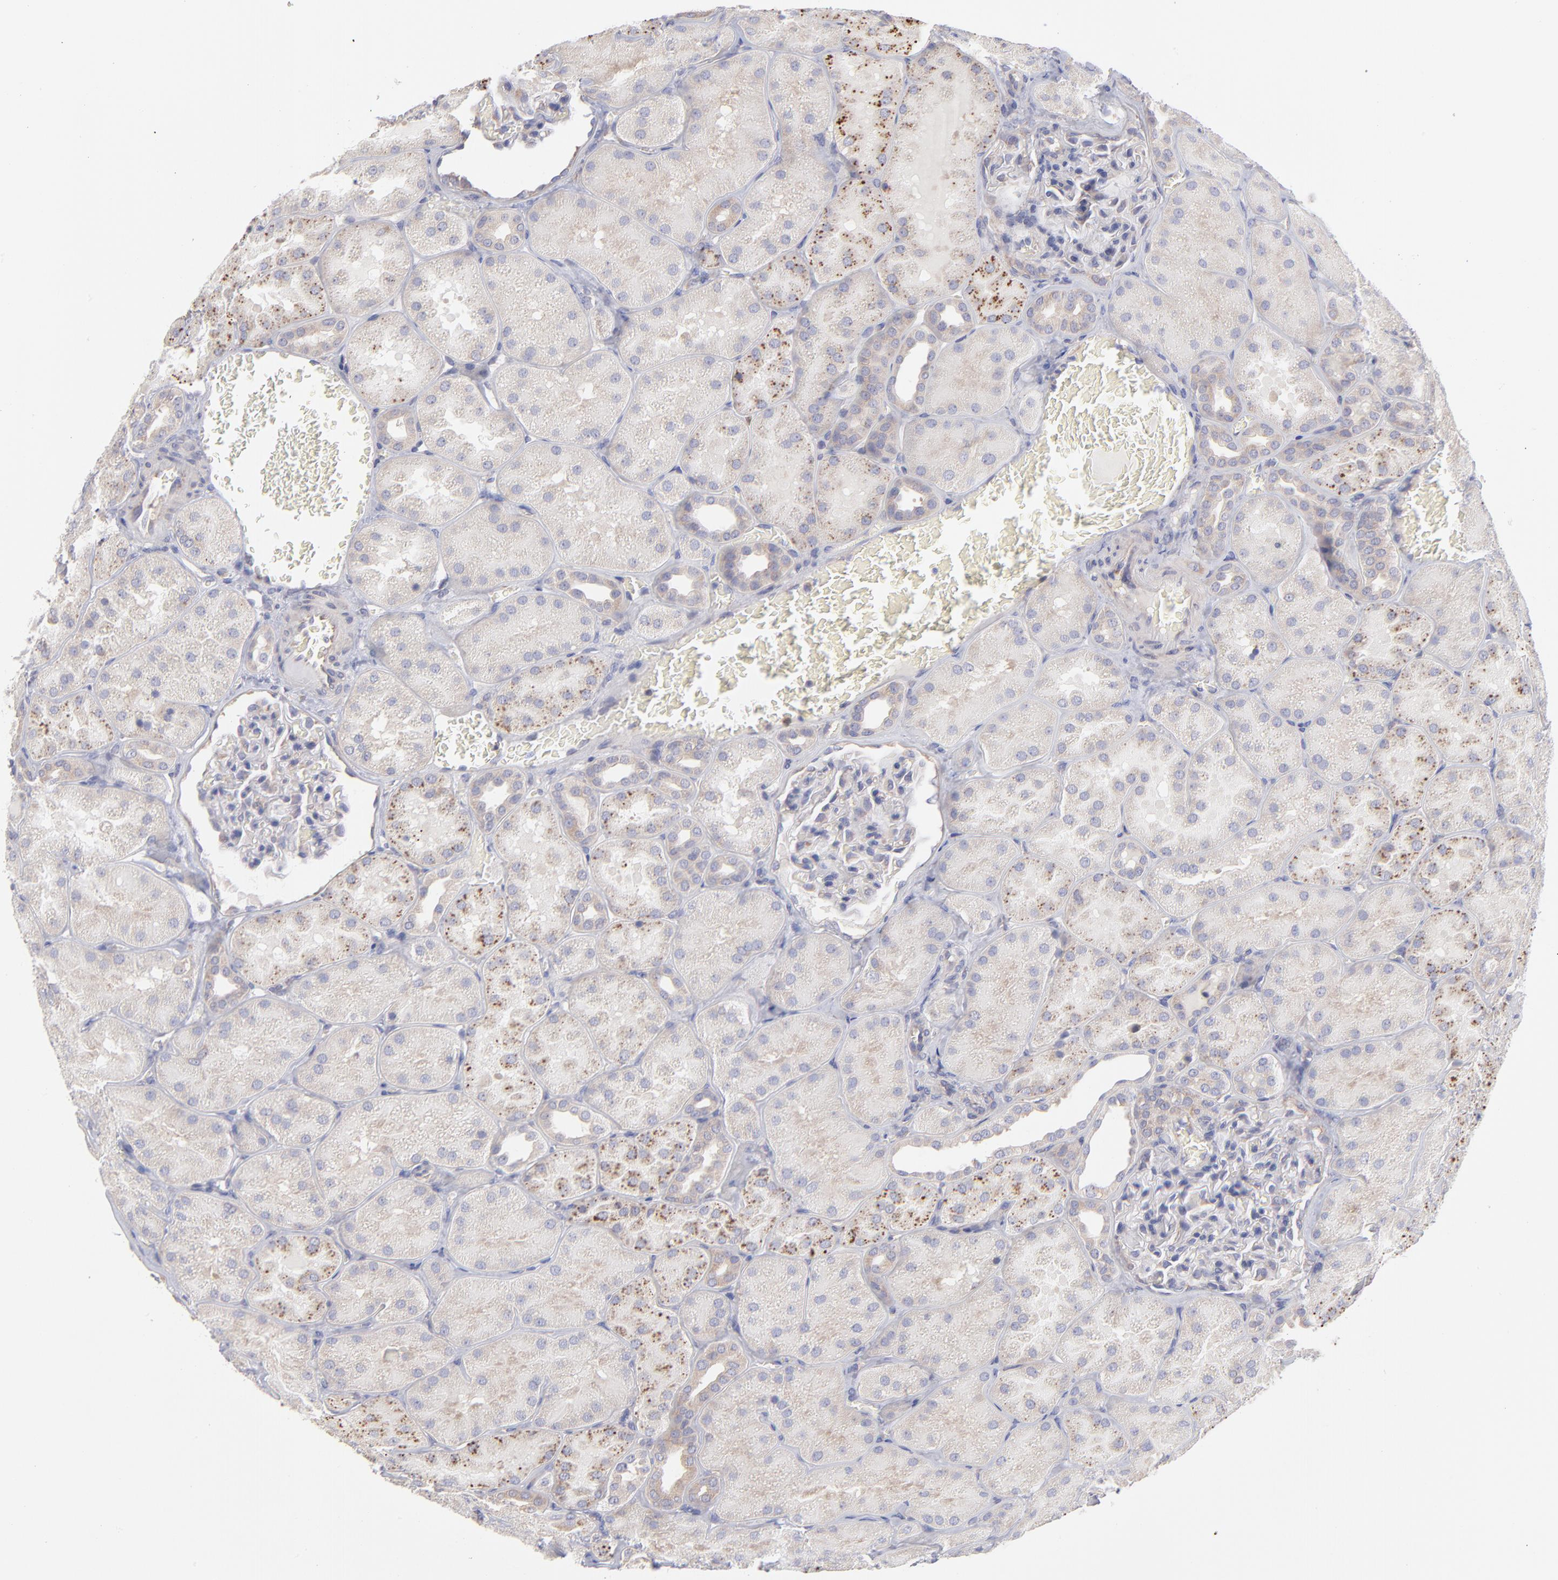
{"staining": {"intensity": "negative", "quantity": "none", "location": "none"}, "tissue": "kidney", "cell_type": "Cells in glomeruli", "image_type": "normal", "snomed": [{"axis": "morphology", "description": "Normal tissue, NOS"}, {"axis": "topography", "description": "Kidney"}], "caption": "A histopathology image of kidney stained for a protein demonstrates no brown staining in cells in glomeruli. The staining is performed using DAB (3,3'-diaminobenzidine) brown chromogen with nuclei counter-stained in using hematoxylin.", "gene": "RPLP0", "patient": {"sex": "male", "age": 28}}